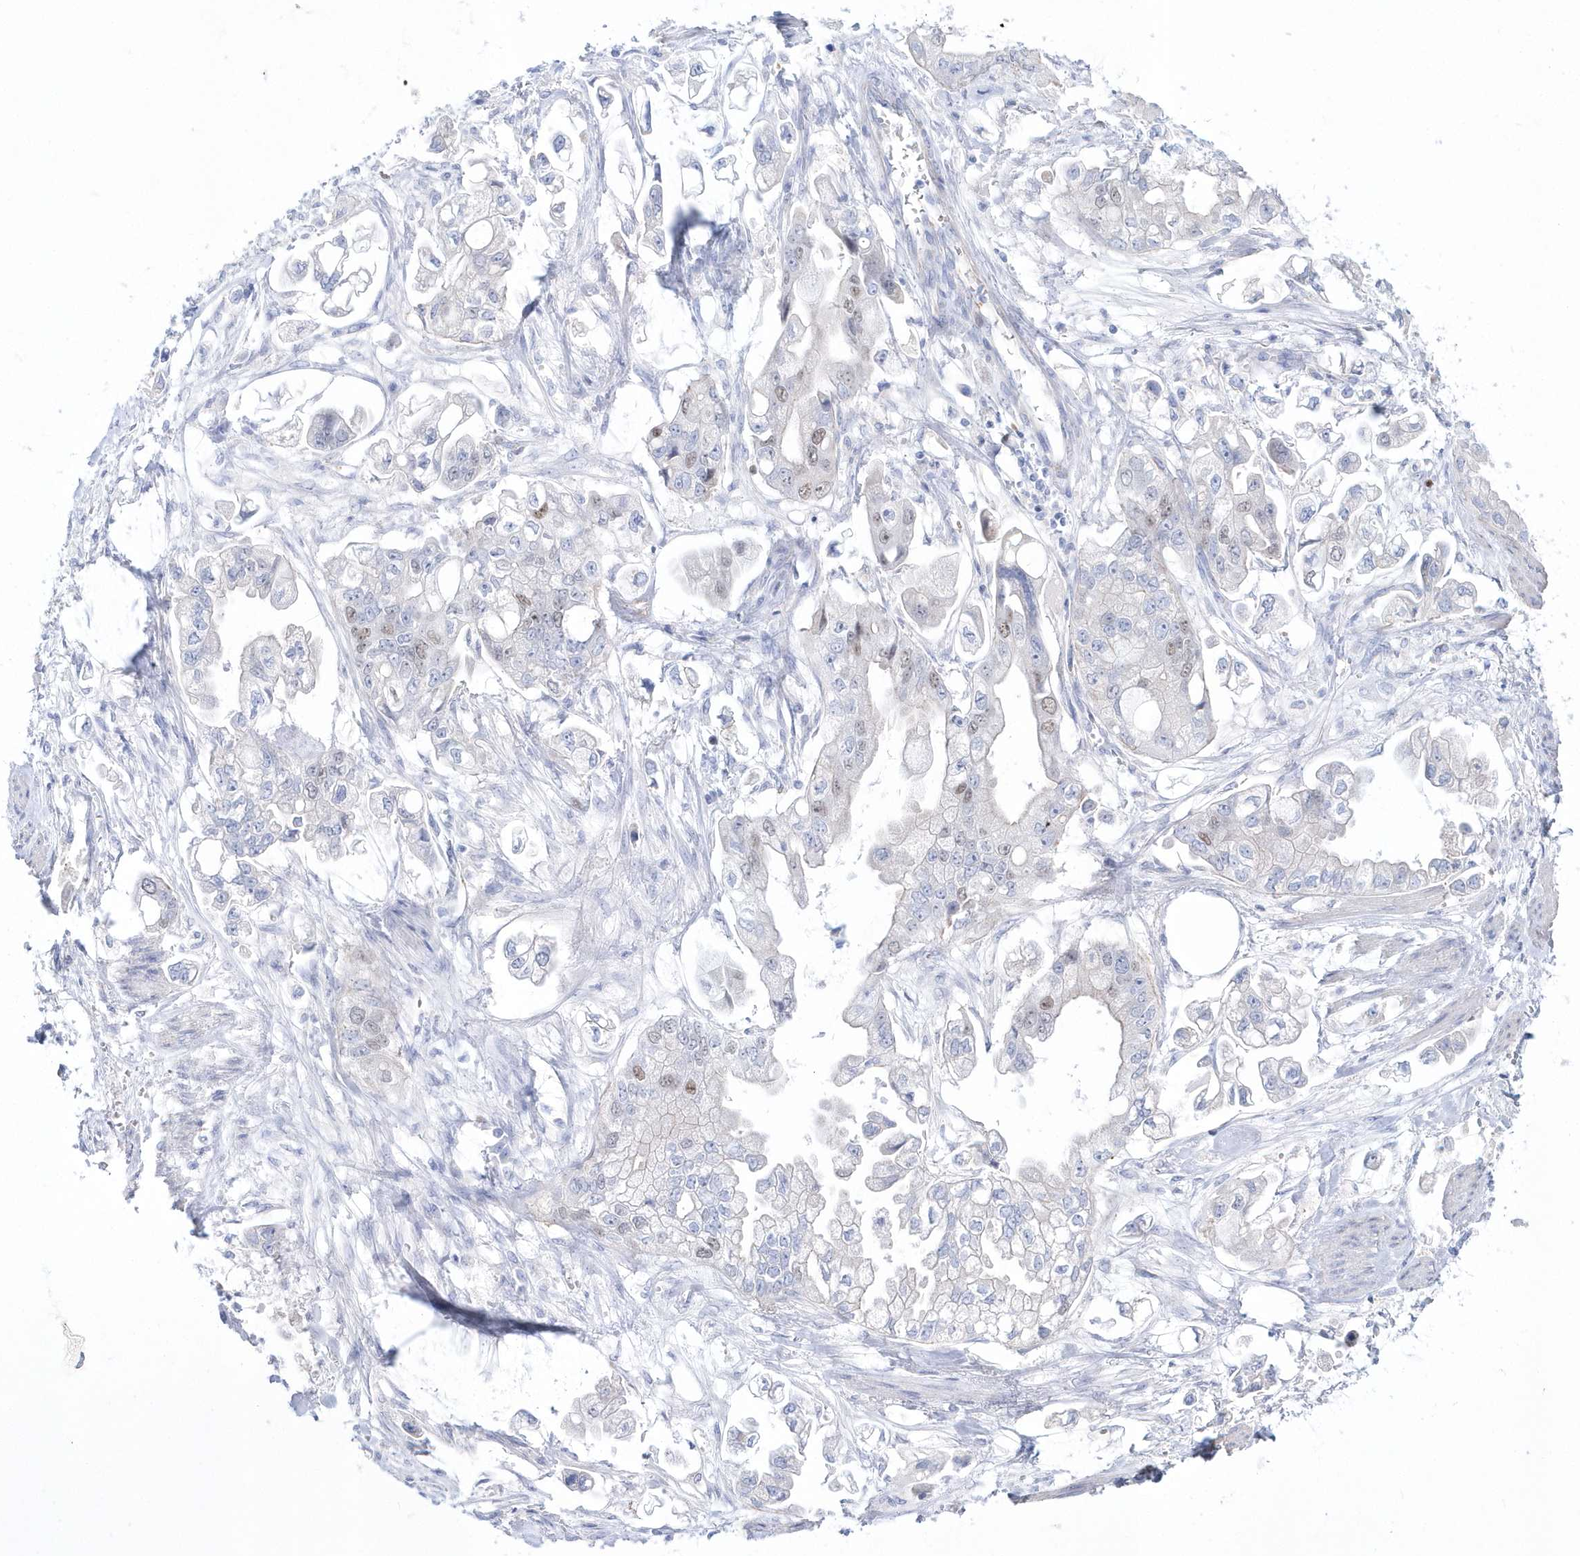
{"staining": {"intensity": "weak", "quantity": "<25%", "location": "nuclear"}, "tissue": "stomach cancer", "cell_type": "Tumor cells", "image_type": "cancer", "snomed": [{"axis": "morphology", "description": "Adenocarcinoma, NOS"}, {"axis": "topography", "description": "Stomach"}], "caption": "An immunohistochemistry micrograph of adenocarcinoma (stomach) is shown. There is no staining in tumor cells of adenocarcinoma (stomach). The staining was performed using DAB to visualize the protein expression in brown, while the nuclei were stained in blue with hematoxylin (Magnification: 20x).", "gene": "TMCO6", "patient": {"sex": "male", "age": 62}}